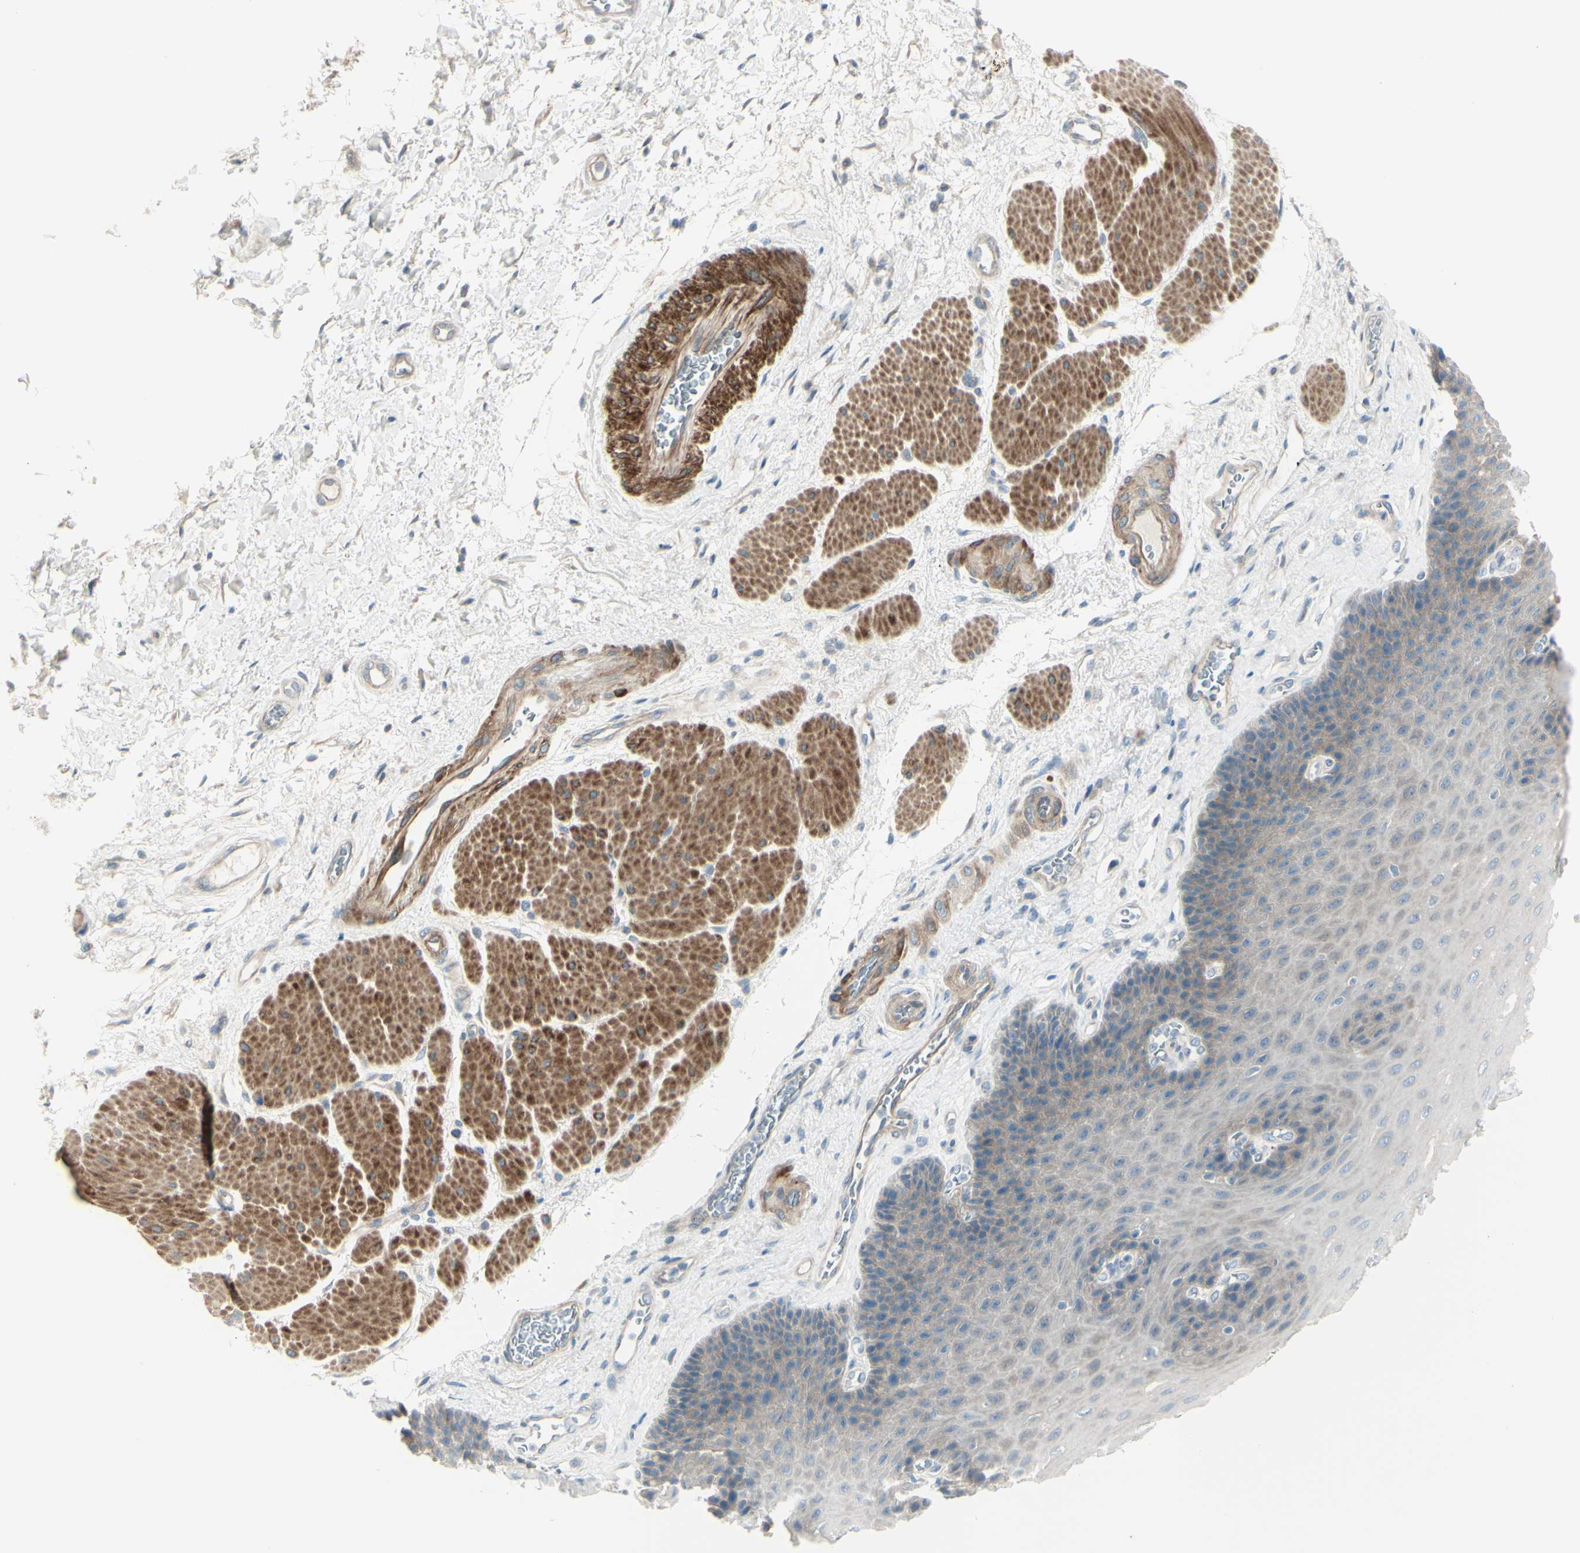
{"staining": {"intensity": "moderate", "quantity": "25%-75%", "location": "cytoplasmic/membranous"}, "tissue": "esophagus", "cell_type": "Squamous epithelial cells", "image_type": "normal", "snomed": [{"axis": "morphology", "description": "Normal tissue, NOS"}, {"axis": "topography", "description": "Esophagus"}], "caption": "Brown immunohistochemical staining in benign esophagus exhibits moderate cytoplasmic/membranous expression in approximately 25%-75% of squamous epithelial cells.", "gene": "LRRK1", "patient": {"sex": "female", "age": 72}}